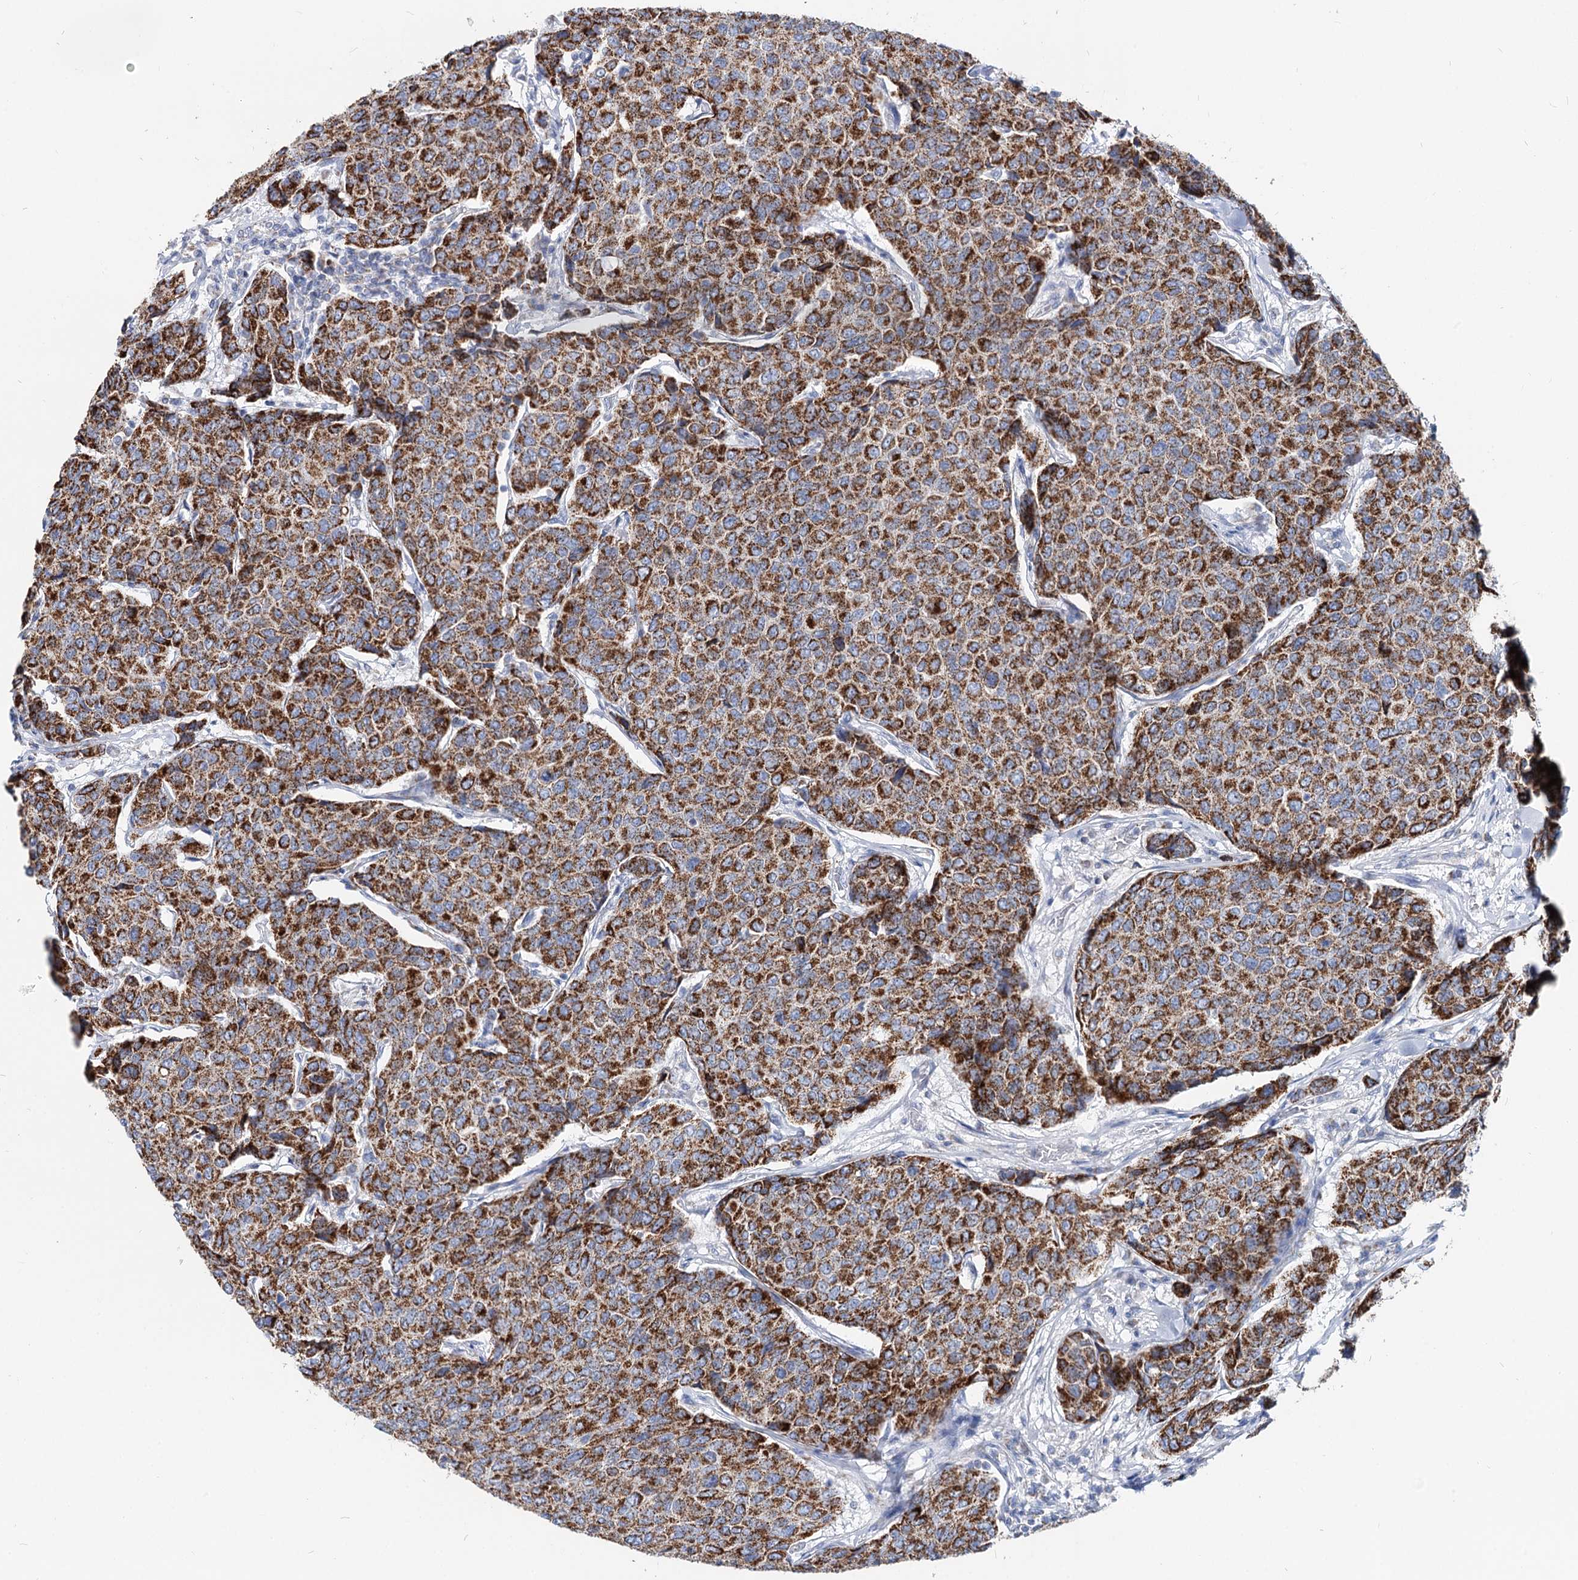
{"staining": {"intensity": "strong", "quantity": ">75%", "location": "cytoplasmic/membranous"}, "tissue": "breast cancer", "cell_type": "Tumor cells", "image_type": "cancer", "snomed": [{"axis": "morphology", "description": "Duct carcinoma"}, {"axis": "topography", "description": "Breast"}], "caption": "Human invasive ductal carcinoma (breast) stained with a protein marker exhibits strong staining in tumor cells.", "gene": "MCCC2", "patient": {"sex": "female", "age": 55}}